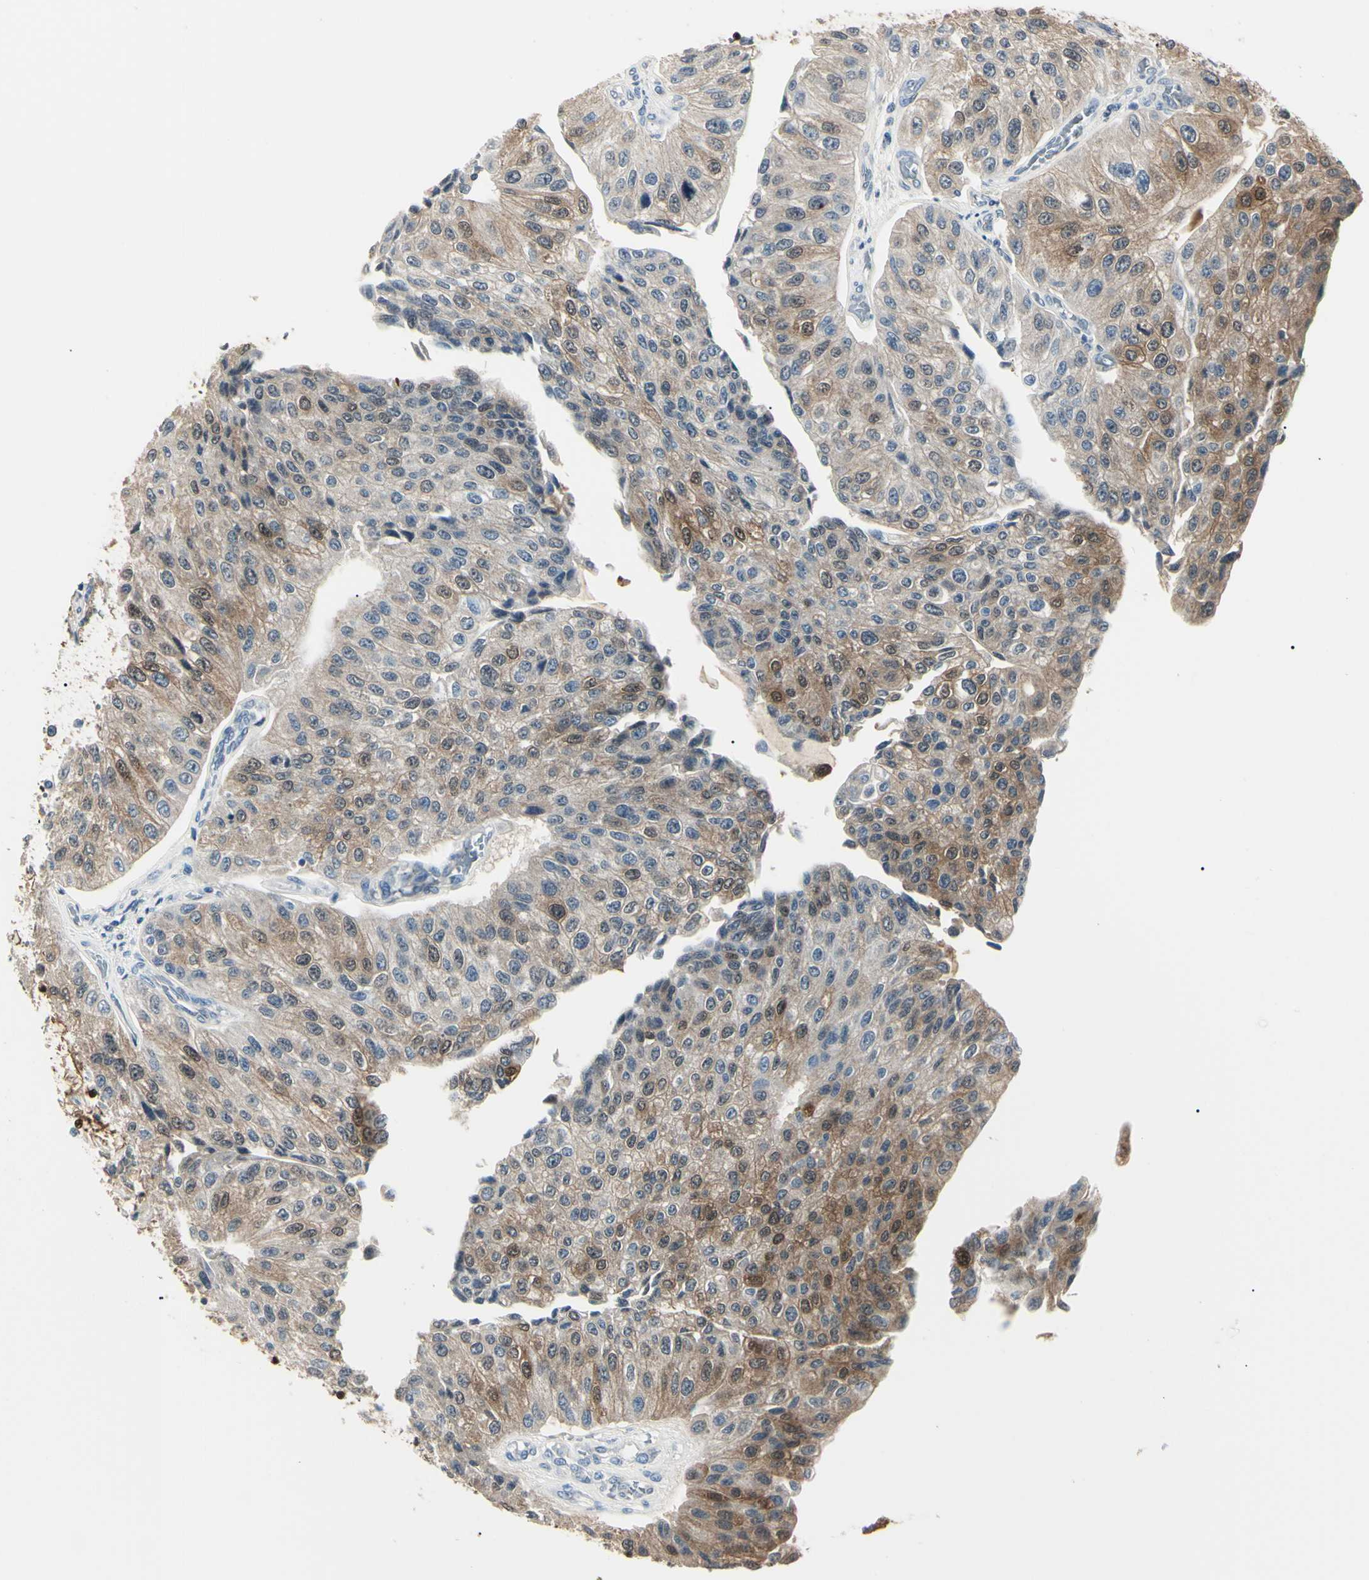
{"staining": {"intensity": "moderate", "quantity": "25%-75%", "location": "cytoplasmic/membranous,nuclear"}, "tissue": "urothelial cancer", "cell_type": "Tumor cells", "image_type": "cancer", "snomed": [{"axis": "morphology", "description": "Urothelial carcinoma, High grade"}, {"axis": "topography", "description": "Kidney"}, {"axis": "topography", "description": "Urinary bladder"}], "caption": "A photomicrograph showing moderate cytoplasmic/membranous and nuclear expression in about 25%-75% of tumor cells in high-grade urothelial carcinoma, as visualized by brown immunohistochemical staining.", "gene": "AKR1C3", "patient": {"sex": "male", "age": 77}}